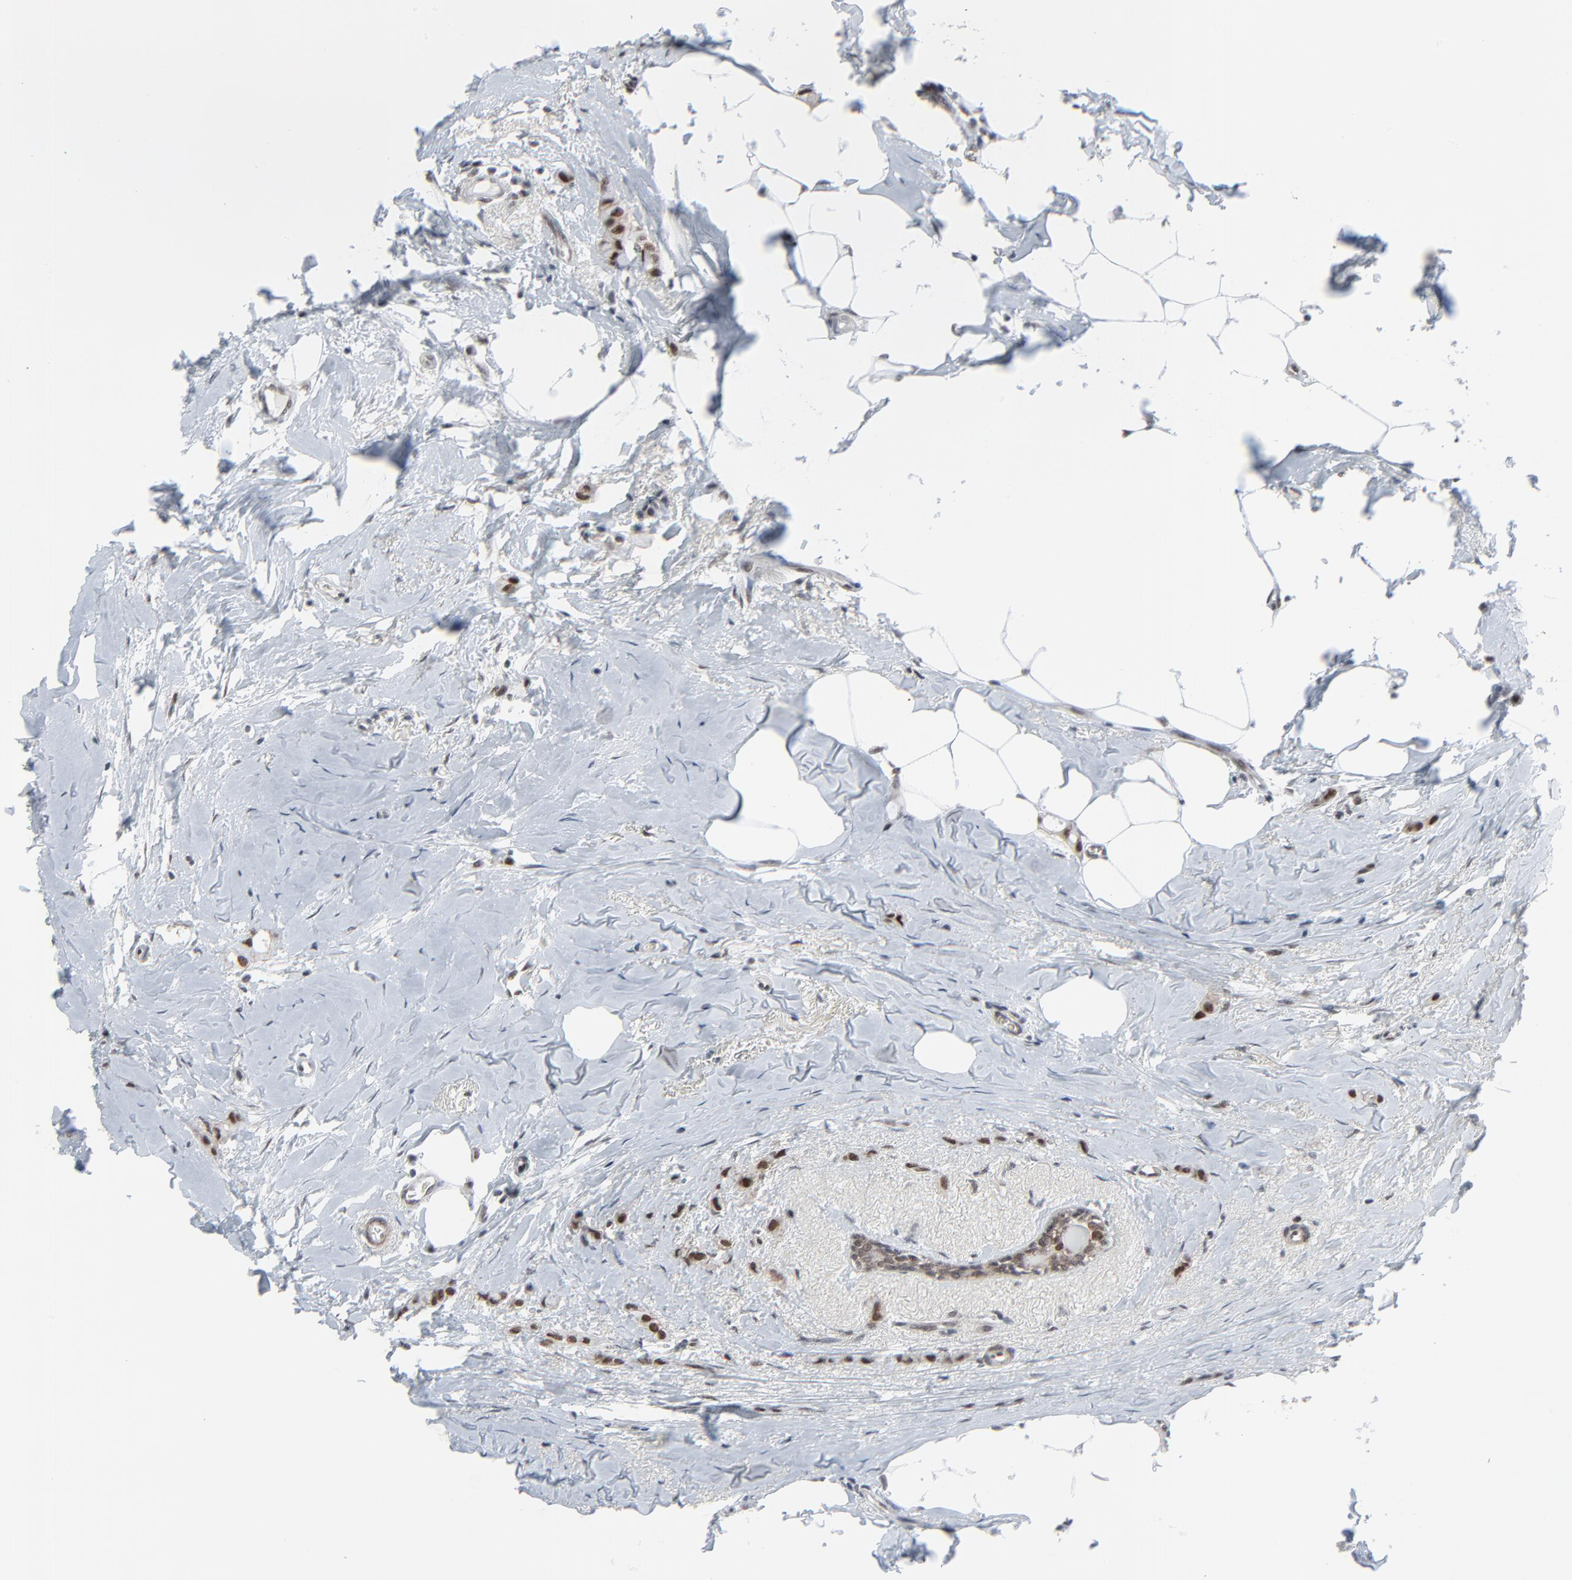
{"staining": {"intensity": "moderate", "quantity": "25%-75%", "location": "nuclear"}, "tissue": "breast cancer", "cell_type": "Tumor cells", "image_type": "cancer", "snomed": [{"axis": "morphology", "description": "Lobular carcinoma"}, {"axis": "topography", "description": "Breast"}], "caption": "Human breast cancer (lobular carcinoma) stained with a protein marker displays moderate staining in tumor cells.", "gene": "FBXO28", "patient": {"sex": "female", "age": 55}}